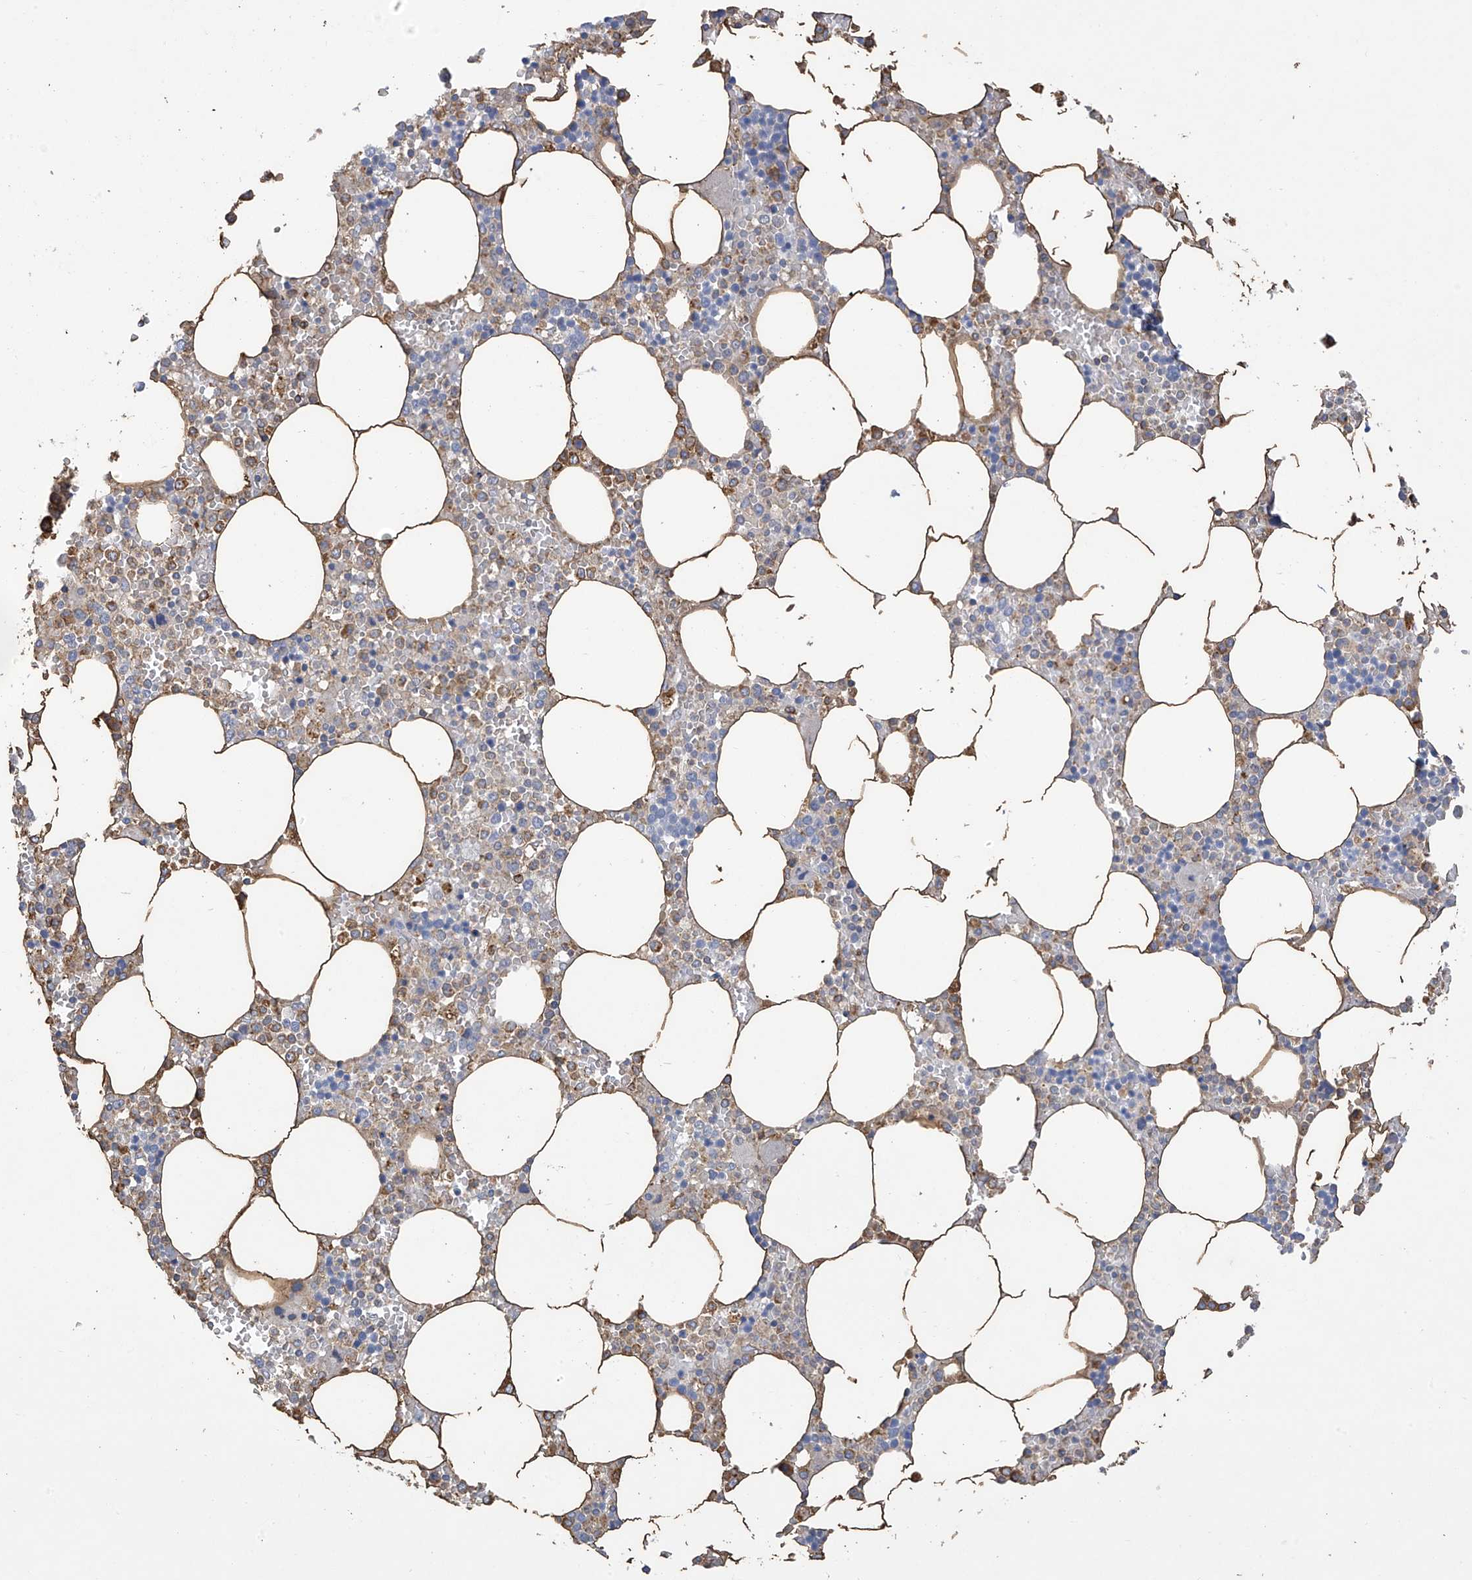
{"staining": {"intensity": "moderate", "quantity": "<25%", "location": "cytoplasmic/membranous"}, "tissue": "bone marrow", "cell_type": "Hematopoietic cells", "image_type": "normal", "snomed": [{"axis": "morphology", "description": "Normal tissue, NOS"}, {"axis": "topography", "description": "Bone marrow"}], "caption": "An immunohistochemistry (IHC) image of unremarkable tissue is shown. Protein staining in brown shows moderate cytoplasmic/membranous positivity in bone marrow within hematopoietic cells.", "gene": "OGT", "patient": {"sex": "male", "age": 70}}